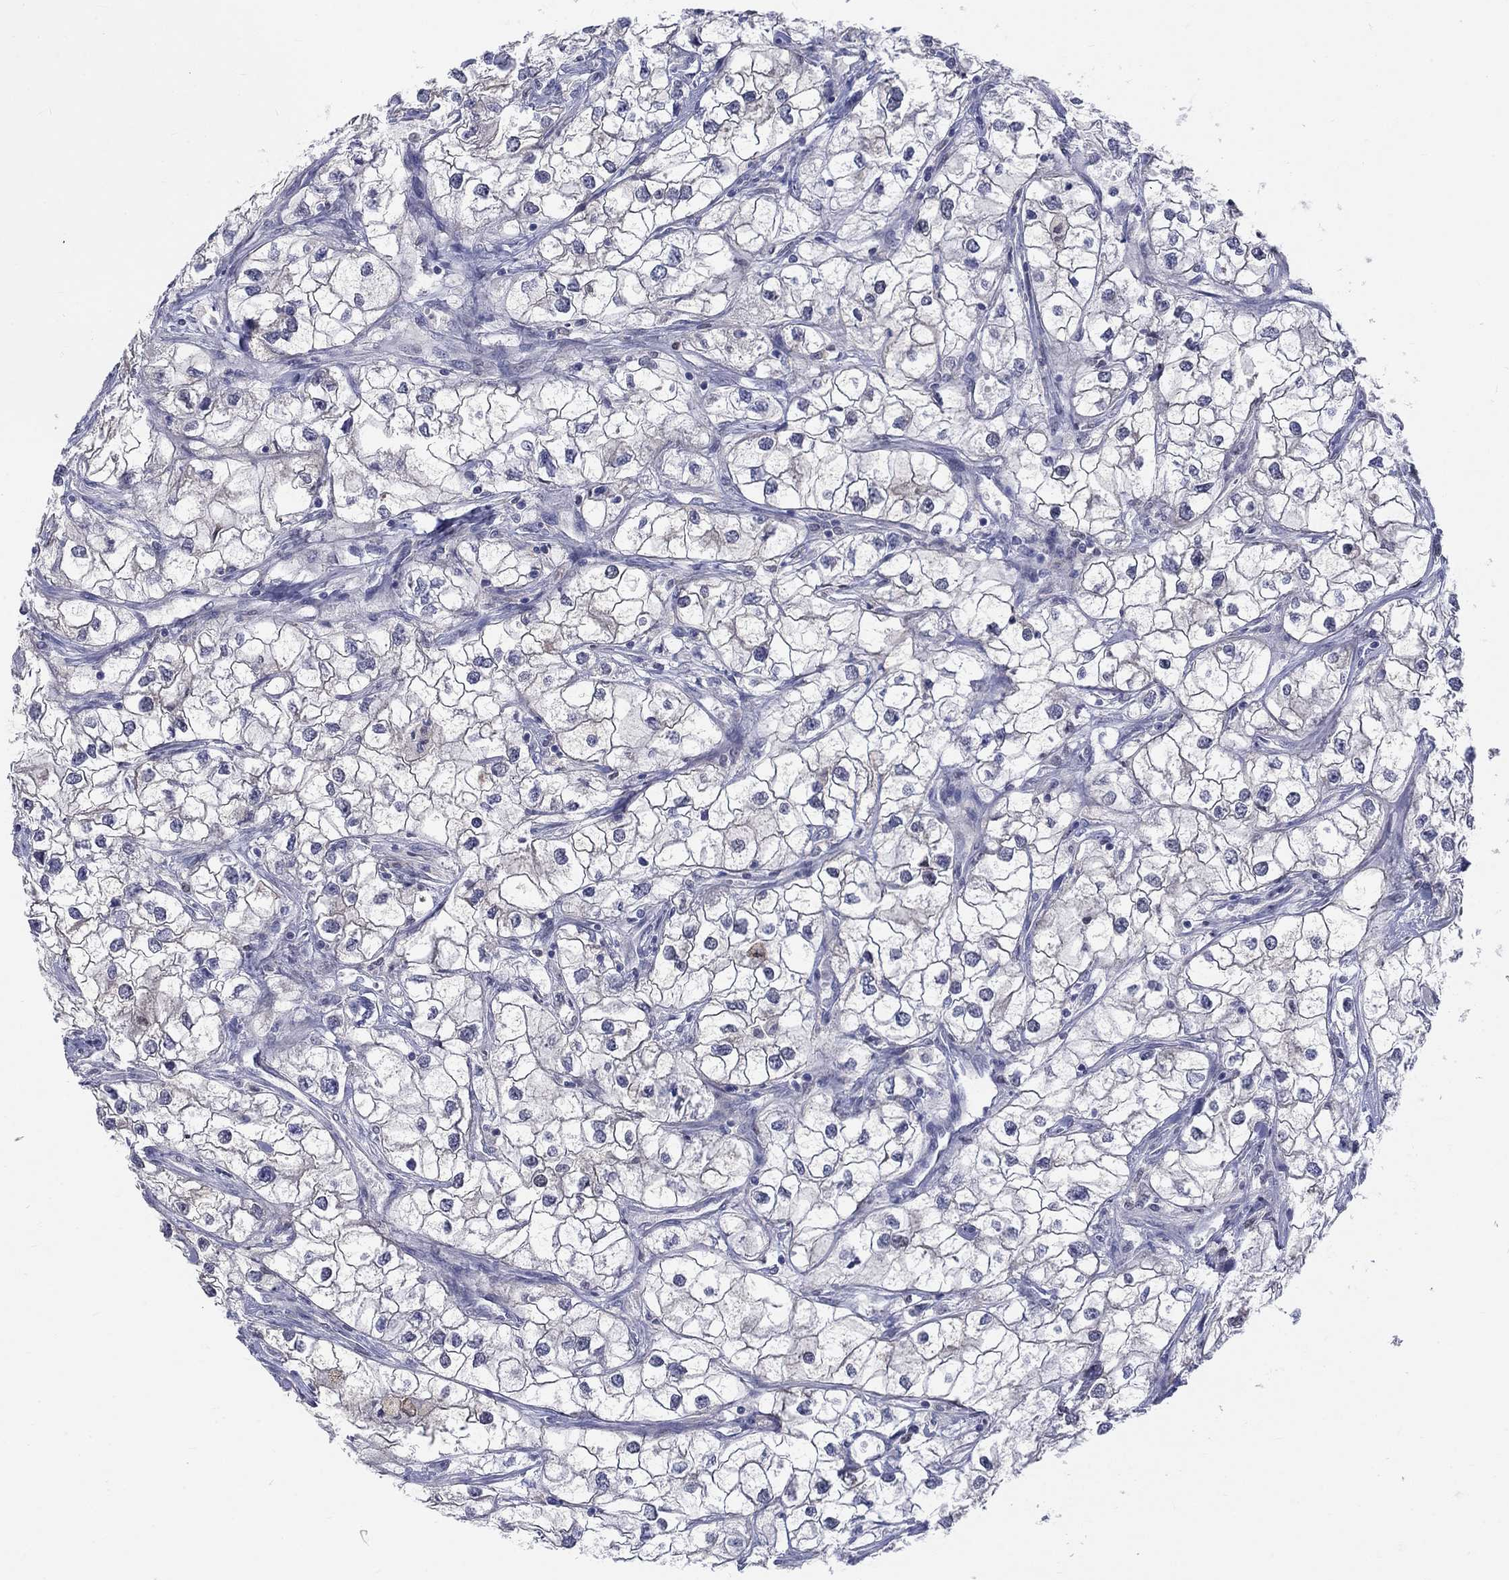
{"staining": {"intensity": "negative", "quantity": "none", "location": "none"}, "tissue": "renal cancer", "cell_type": "Tumor cells", "image_type": "cancer", "snomed": [{"axis": "morphology", "description": "Adenocarcinoma, NOS"}, {"axis": "topography", "description": "Kidney"}], "caption": "Renal cancer (adenocarcinoma) stained for a protein using immunohistochemistry (IHC) shows no staining tumor cells.", "gene": "EGFLAM", "patient": {"sex": "male", "age": 59}}